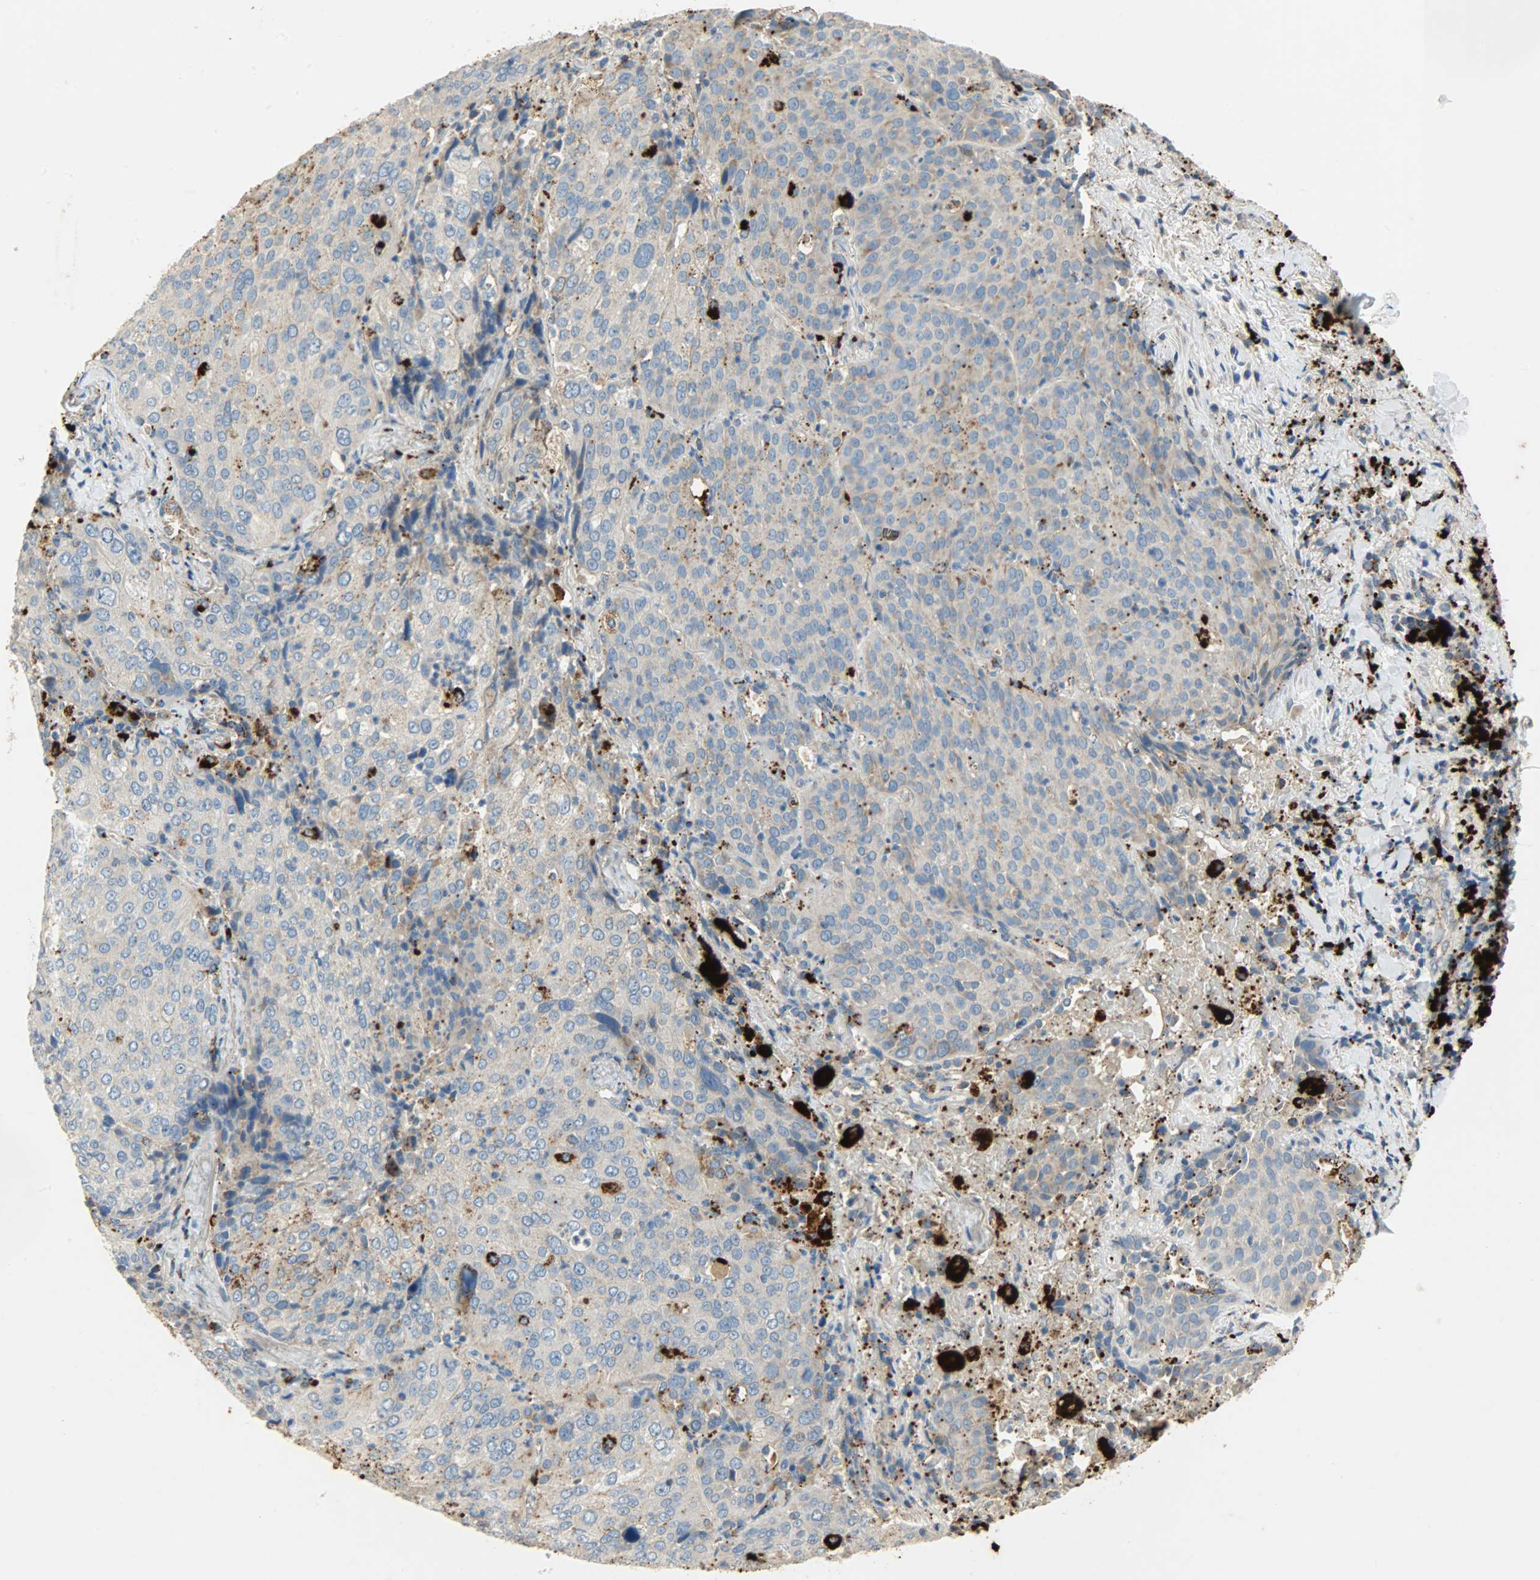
{"staining": {"intensity": "weak", "quantity": "25%-75%", "location": "cytoplasmic/membranous"}, "tissue": "lung cancer", "cell_type": "Tumor cells", "image_type": "cancer", "snomed": [{"axis": "morphology", "description": "Squamous cell carcinoma, NOS"}, {"axis": "topography", "description": "Lung"}], "caption": "This micrograph shows IHC staining of lung cancer (squamous cell carcinoma), with low weak cytoplasmic/membranous expression in about 25%-75% of tumor cells.", "gene": "ASAH1", "patient": {"sex": "male", "age": 54}}